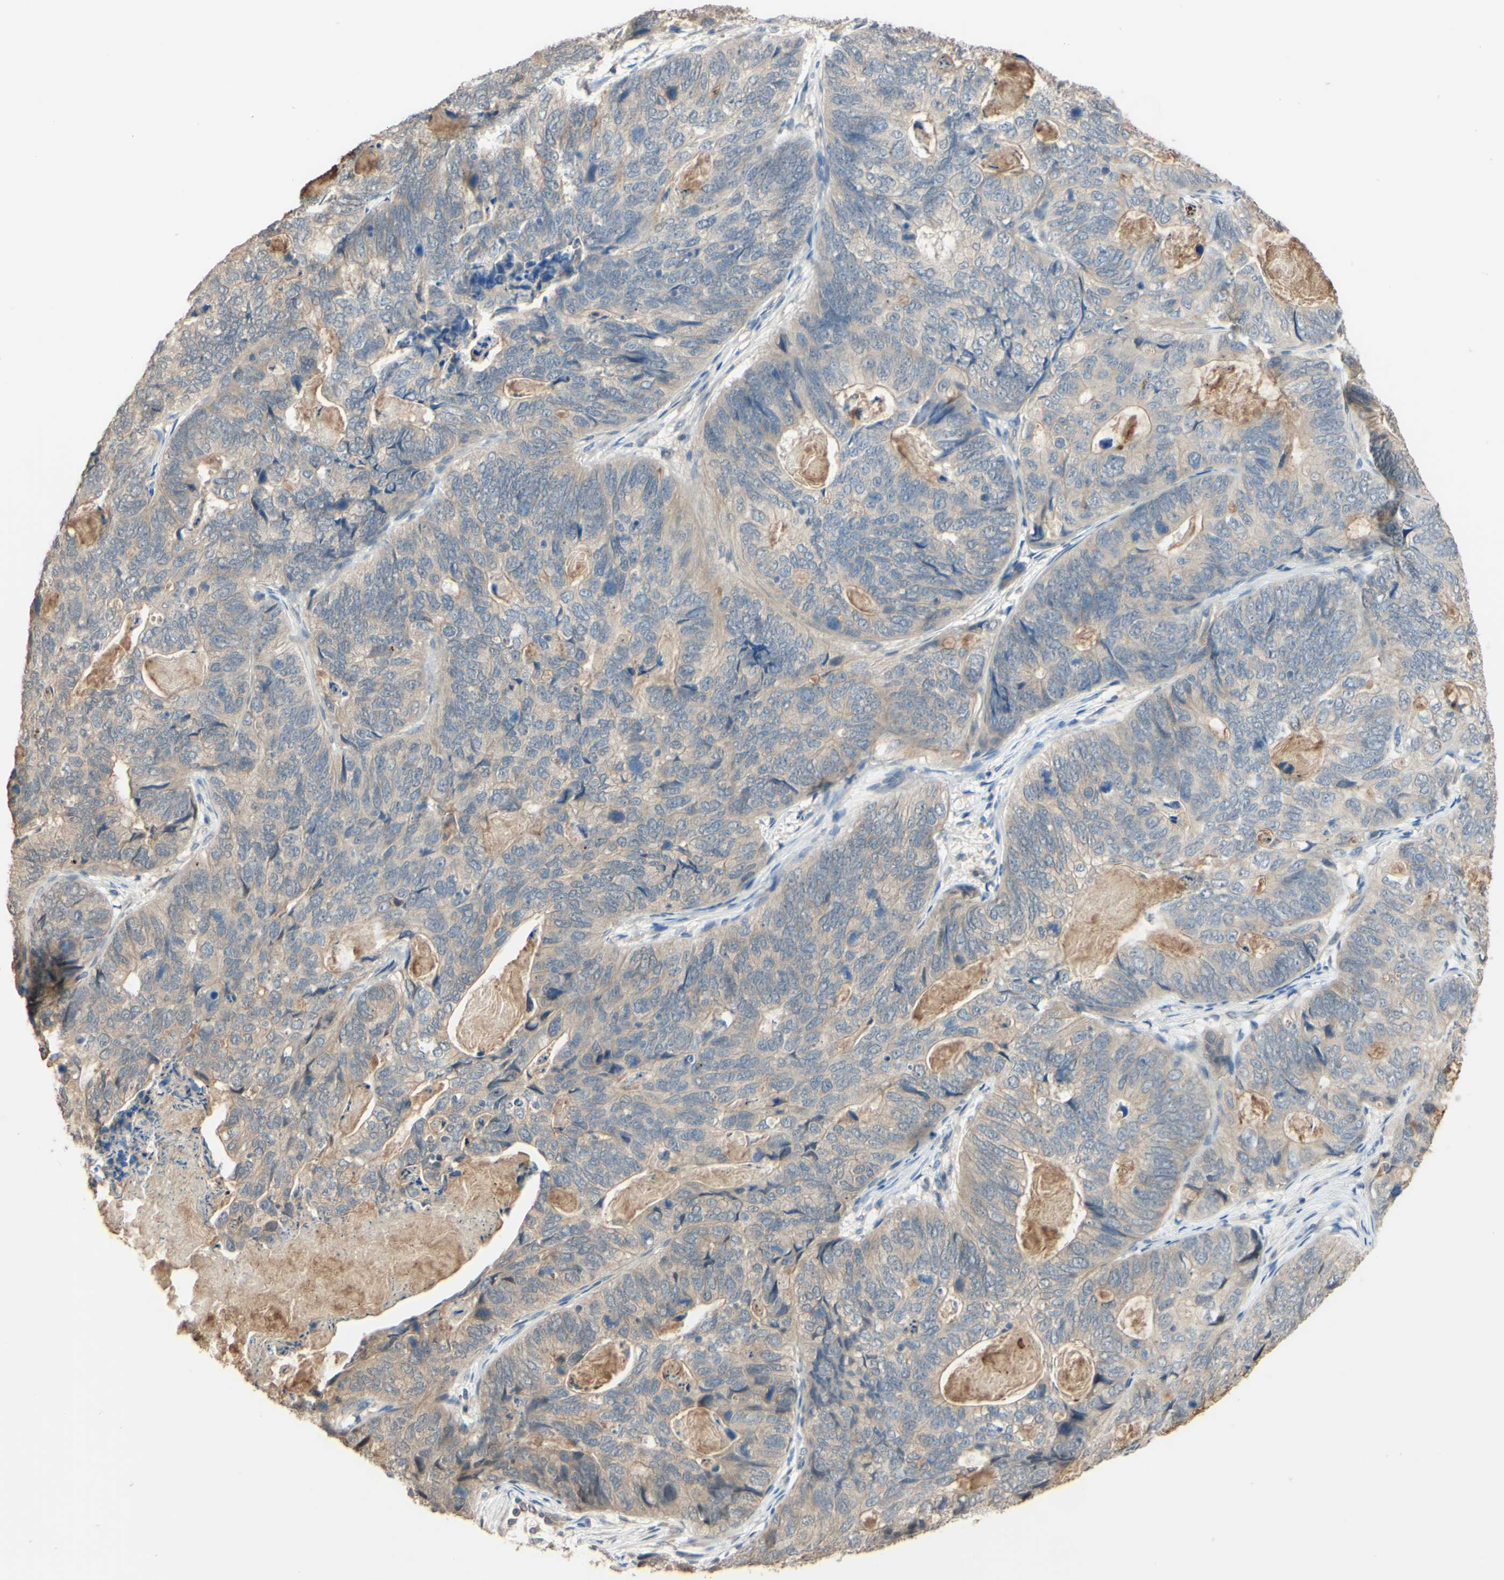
{"staining": {"intensity": "weak", "quantity": ">75%", "location": "cytoplasmic/membranous"}, "tissue": "stomach cancer", "cell_type": "Tumor cells", "image_type": "cancer", "snomed": [{"axis": "morphology", "description": "Adenocarcinoma, NOS"}, {"axis": "topography", "description": "Stomach"}], "caption": "Adenocarcinoma (stomach) stained for a protein shows weak cytoplasmic/membranous positivity in tumor cells.", "gene": "SMIM19", "patient": {"sex": "female", "age": 89}}